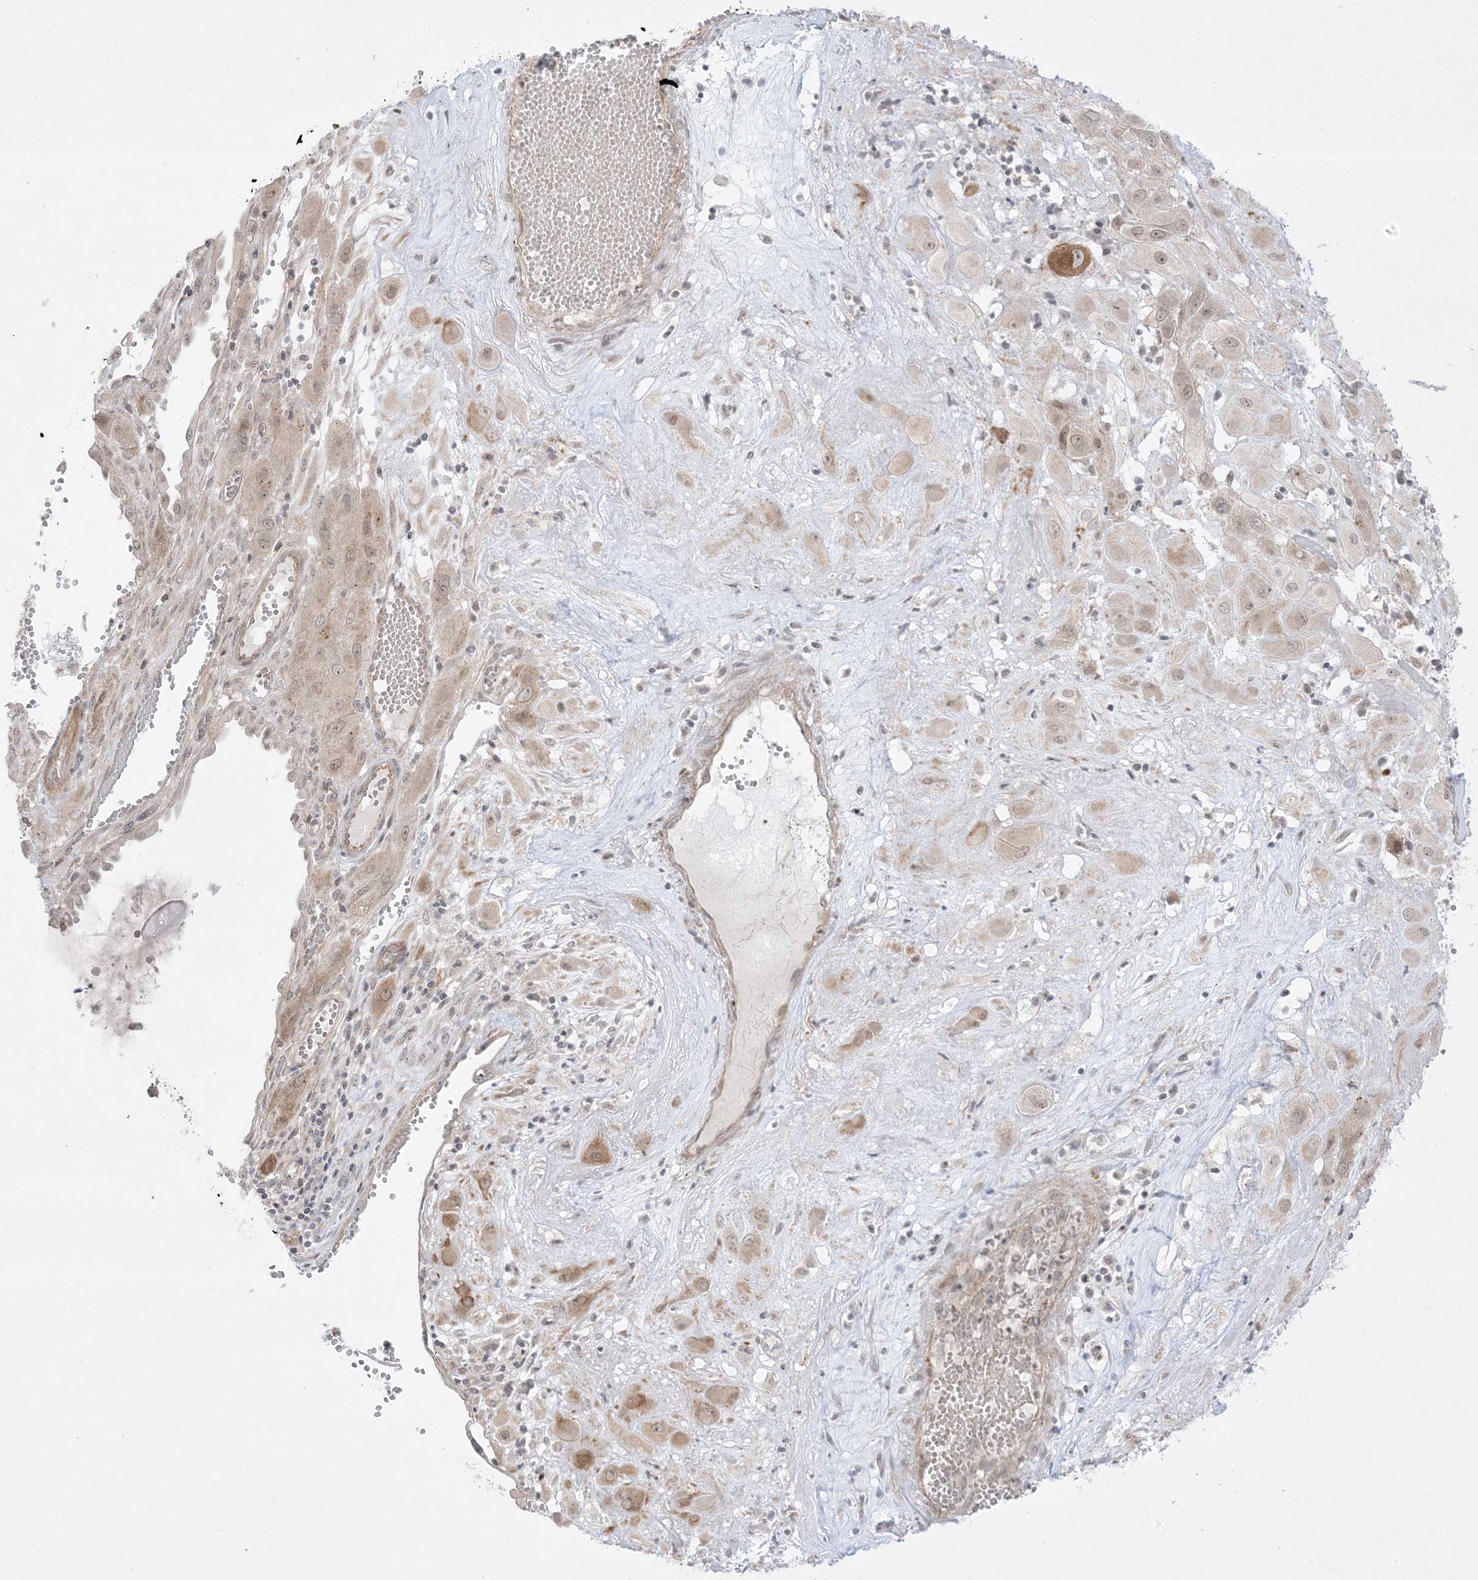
{"staining": {"intensity": "weak", "quantity": ">75%", "location": "cytoplasmic/membranous,nuclear"}, "tissue": "cervical cancer", "cell_type": "Tumor cells", "image_type": "cancer", "snomed": [{"axis": "morphology", "description": "Squamous cell carcinoma, NOS"}, {"axis": "topography", "description": "Cervix"}], "caption": "This is a photomicrograph of immunohistochemistry (IHC) staining of cervical cancer (squamous cell carcinoma), which shows weak positivity in the cytoplasmic/membranous and nuclear of tumor cells.", "gene": "PTK6", "patient": {"sex": "female", "age": 34}}